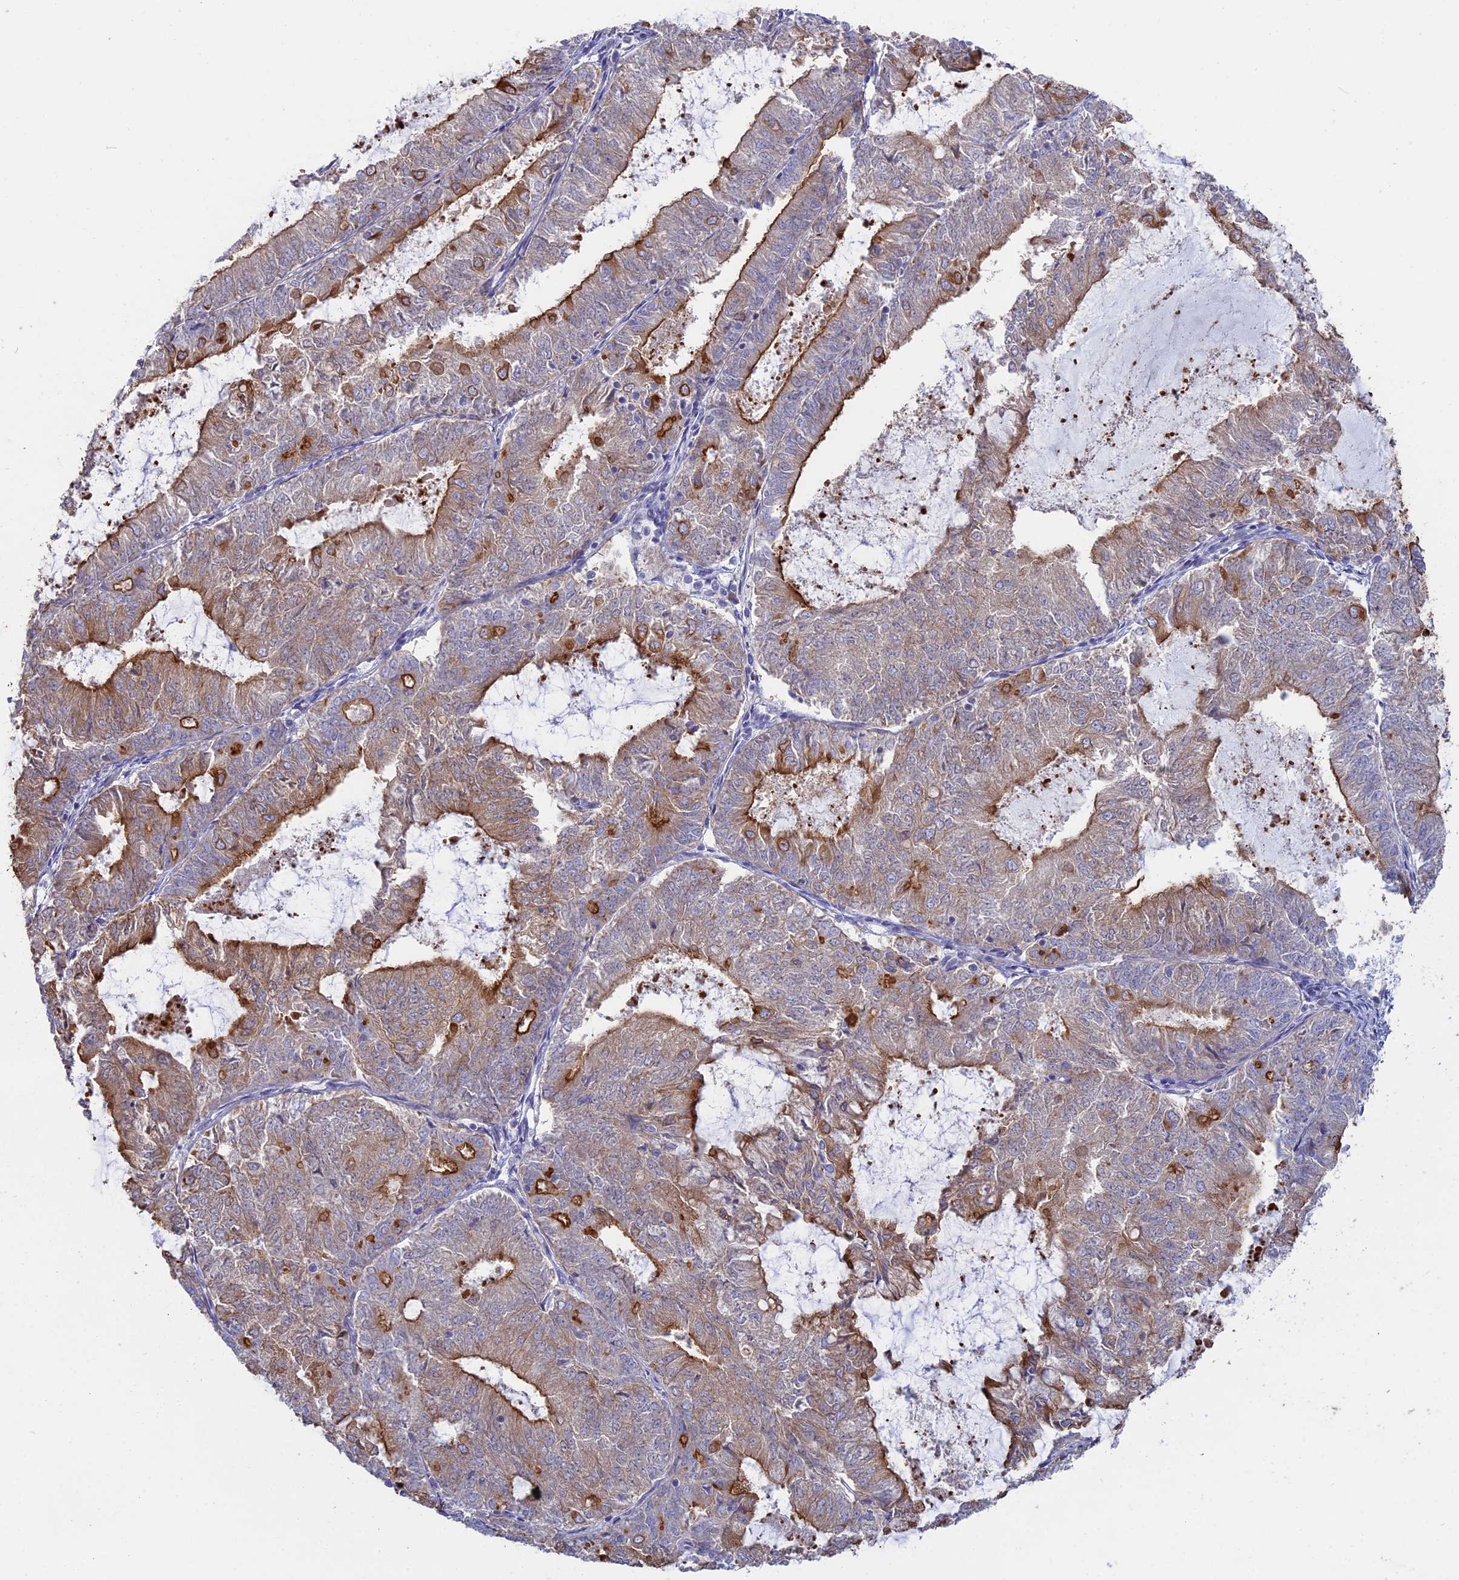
{"staining": {"intensity": "strong", "quantity": "<25%", "location": "cytoplasmic/membranous"}, "tissue": "endometrial cancer", "cell_type": "Tumor cells", "image_type": "cancer", "snomed": [{"axis": "morphology", "description": "Adenocarcinoma, NOS"}, {"axis": "topography", "description": "Endometrium"}], "caption": "A photomicrograph of endometrial cancer (adenocarcinoma) stained for a protein demonstrates strong cytoplasmic/membranous brown staining in tumor cells. Nuclei are stained in blue.", "gene": "MYO5B", "patient": {"sex": "female", "age": 57}}